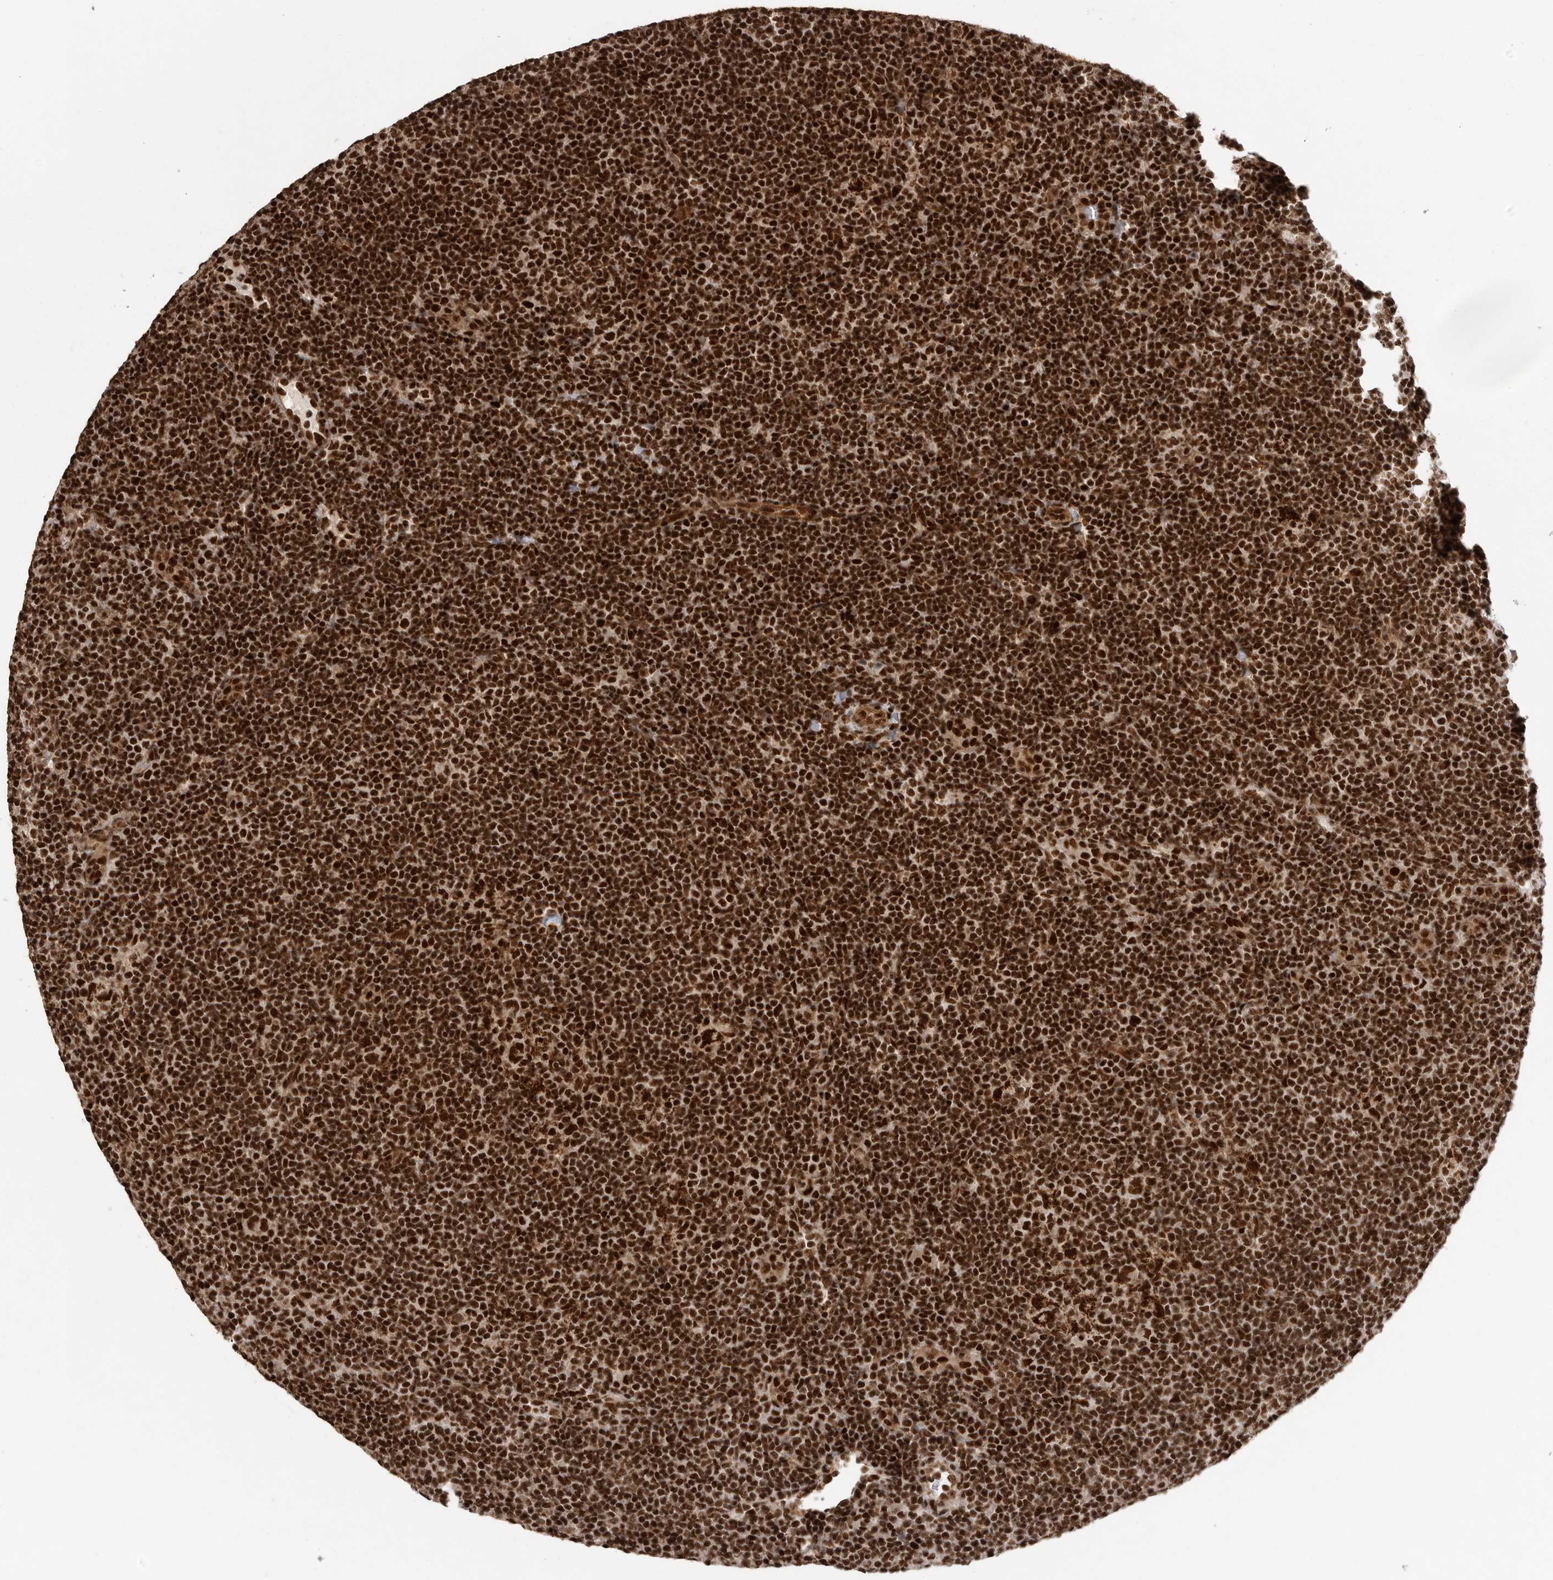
{"staining": {"intensity": "strong", "quantity": ">75%", "location": "nuclear"}, "tissue": "lymphoma", "cell_type": "Tumor cells", "image_type": "cancer", "snomed": [{"axis": "morphology", "description": "Hodgkin's disease, NOS"}, {"axis": "topography", "description": "Lymph node"}], "caption": "Hodgkin's disease stained with immunohistochemistry (IHC) exhibits strong nuclear staining in approximately >75% of tumor cells.", "gene": "PPP1R8", "patient": {"sex": "female", "age": 57}}